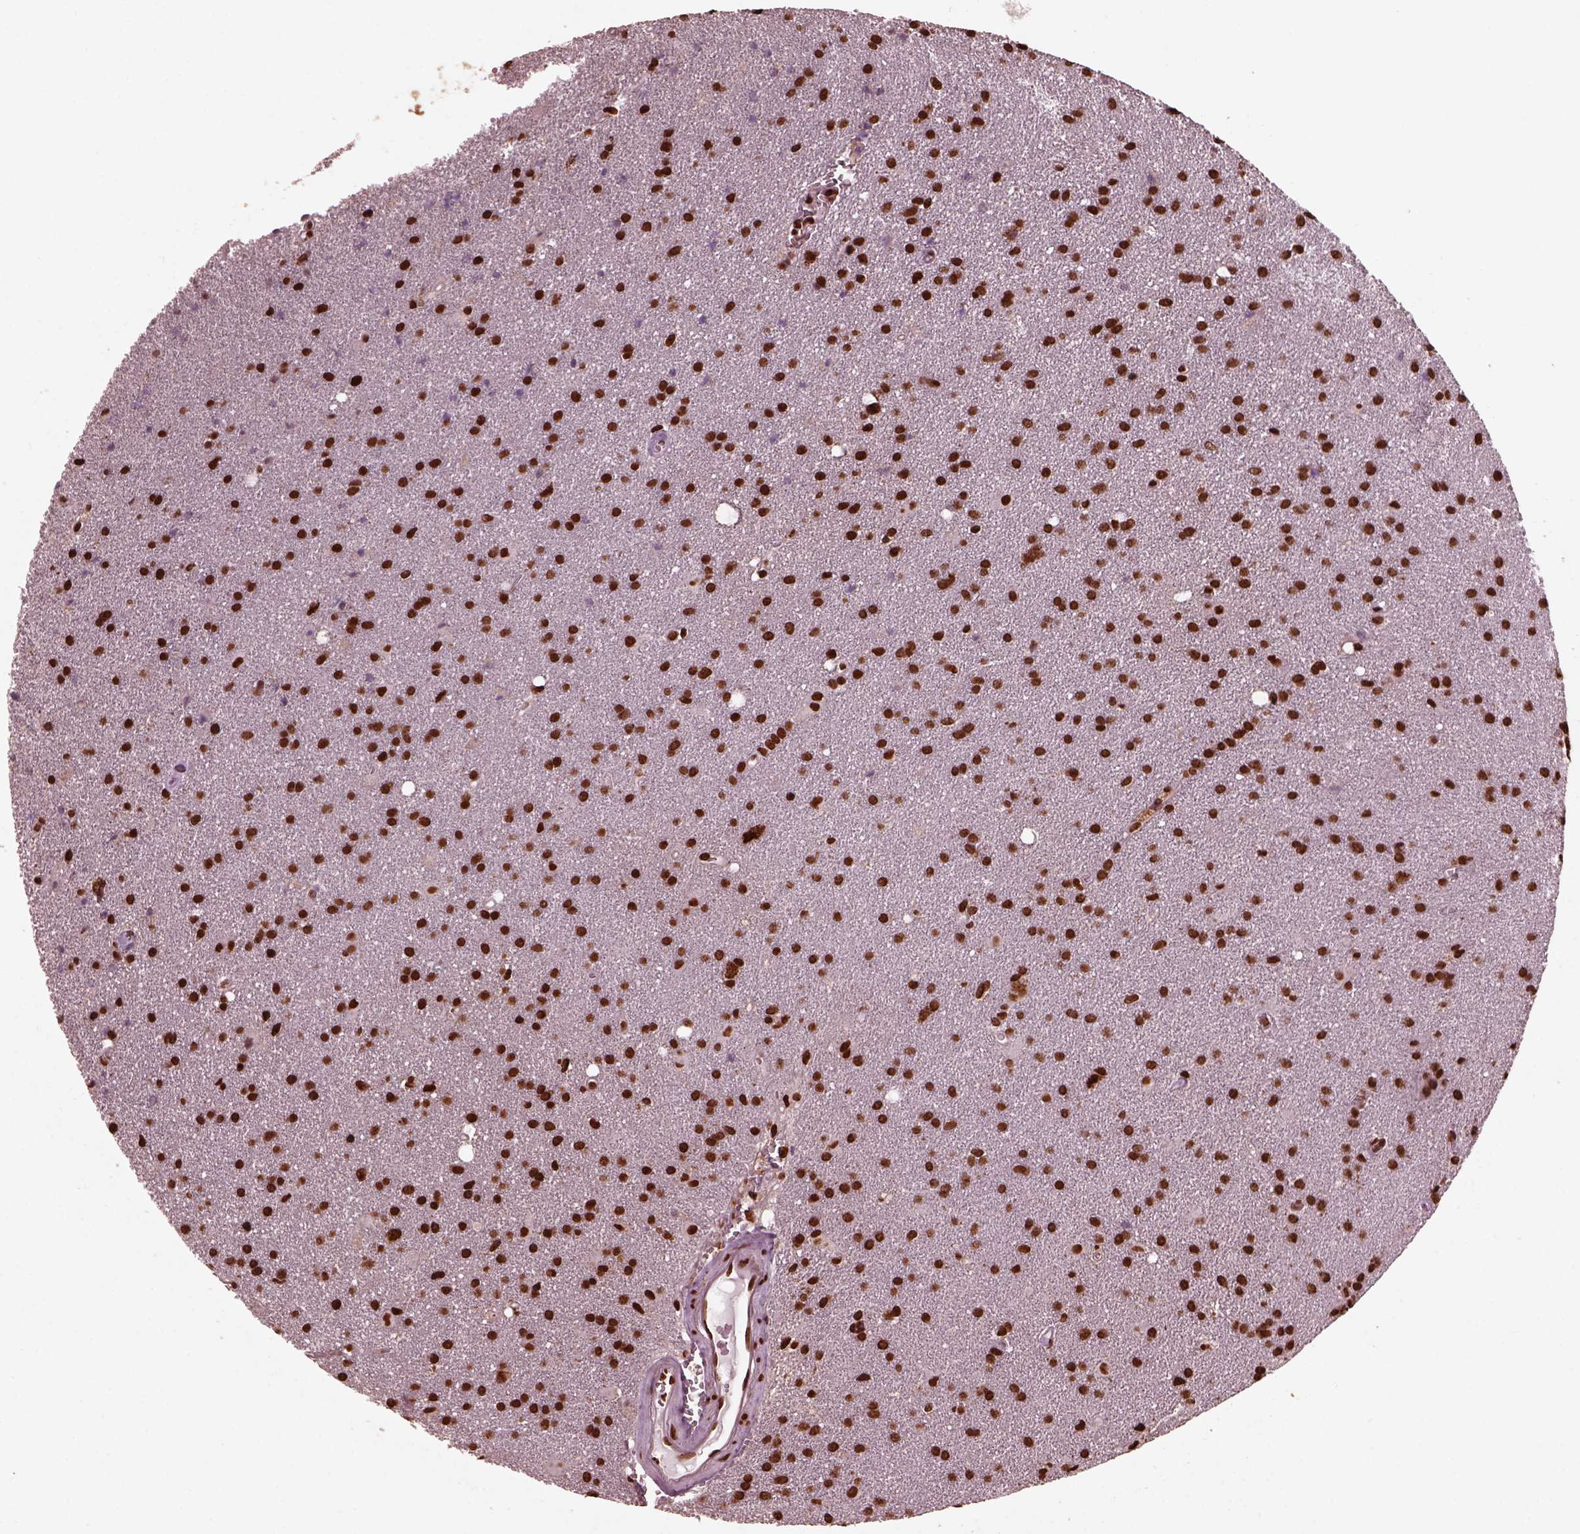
{"staining": {"intensity": "strong", "quantity": ">75%", "location": "nuclear"}, "tissue": "glioma", "cell_type": "Tumor cells", "image_type": "cancer", "snomed": [{"axis": "morphology", "description": "Glioma, malignant, Low grade"}, {"axis": "topography", "description": "Brain"}], "caption": "The photomicrograph displays staining of low-grade glioma (malignant), revealing strong nuclear protein expression (brown color) within tumor cells. (DAB IHC with brightfield microscopy, high magnification).", "gene": "NSD1", "patient": {"sex": "male", "age": 58}}